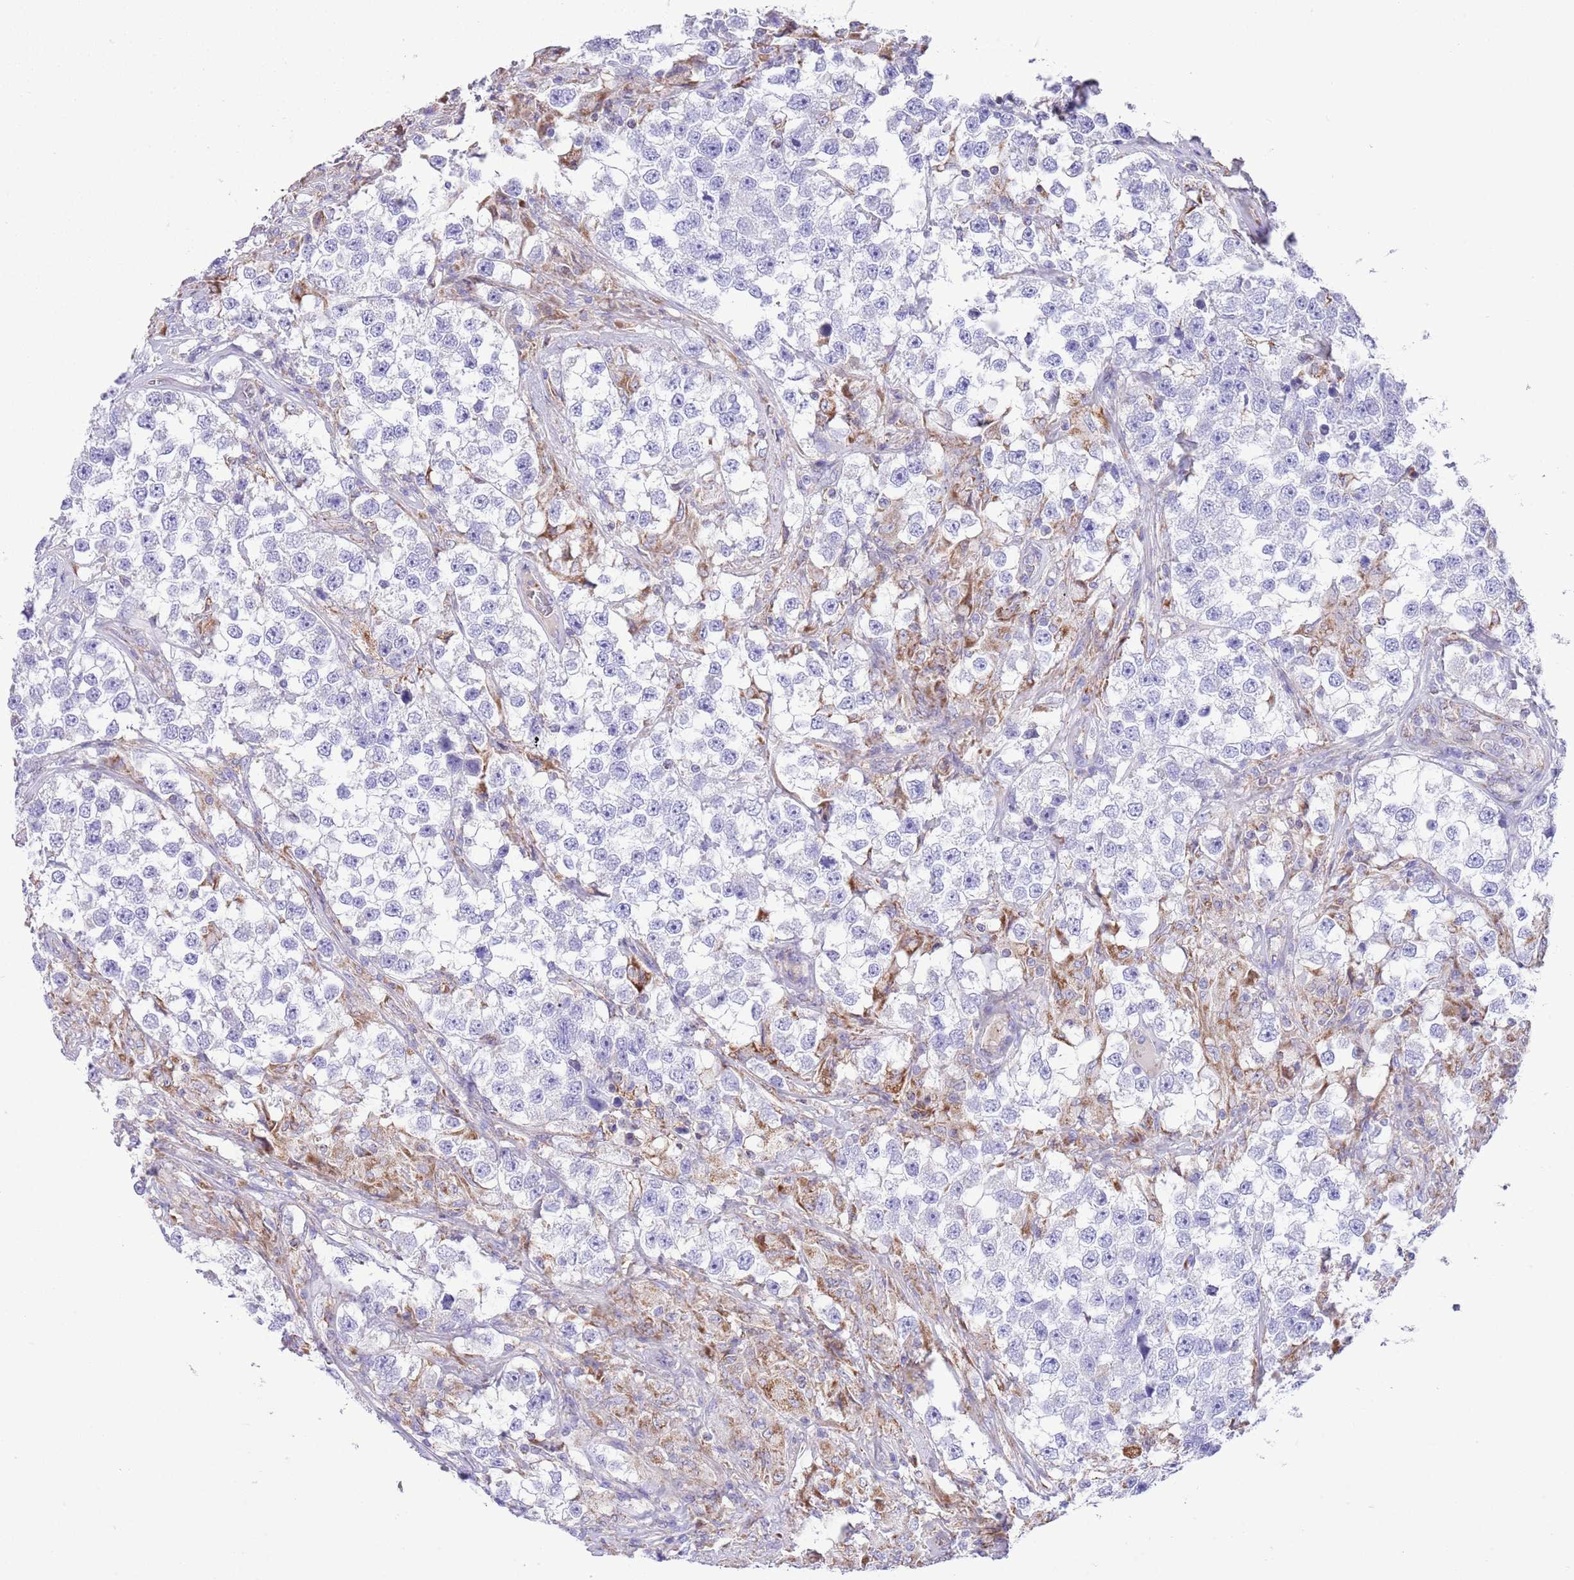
{"staining": {"intensity": "negative", "quantity": "none", "location": "none"}, "tissue": "testis cancer", "cell_type": "Tumor cells", "image_type": "cancer", "snomed": [{"axis": "morphology", "description": "Seminoma, NOS"}, {"axis": "topography", "description": "Testis"}], "caption": "Tumor cells are negative for protein expression in human testis cancer. Brightfield microscopy of immunohistochemistry stained with DAB (brown) and hematoxylin (blue), captured at high magnification.", "gene": "SS18L2", "patient": {"sex": "male", "age": 46}}